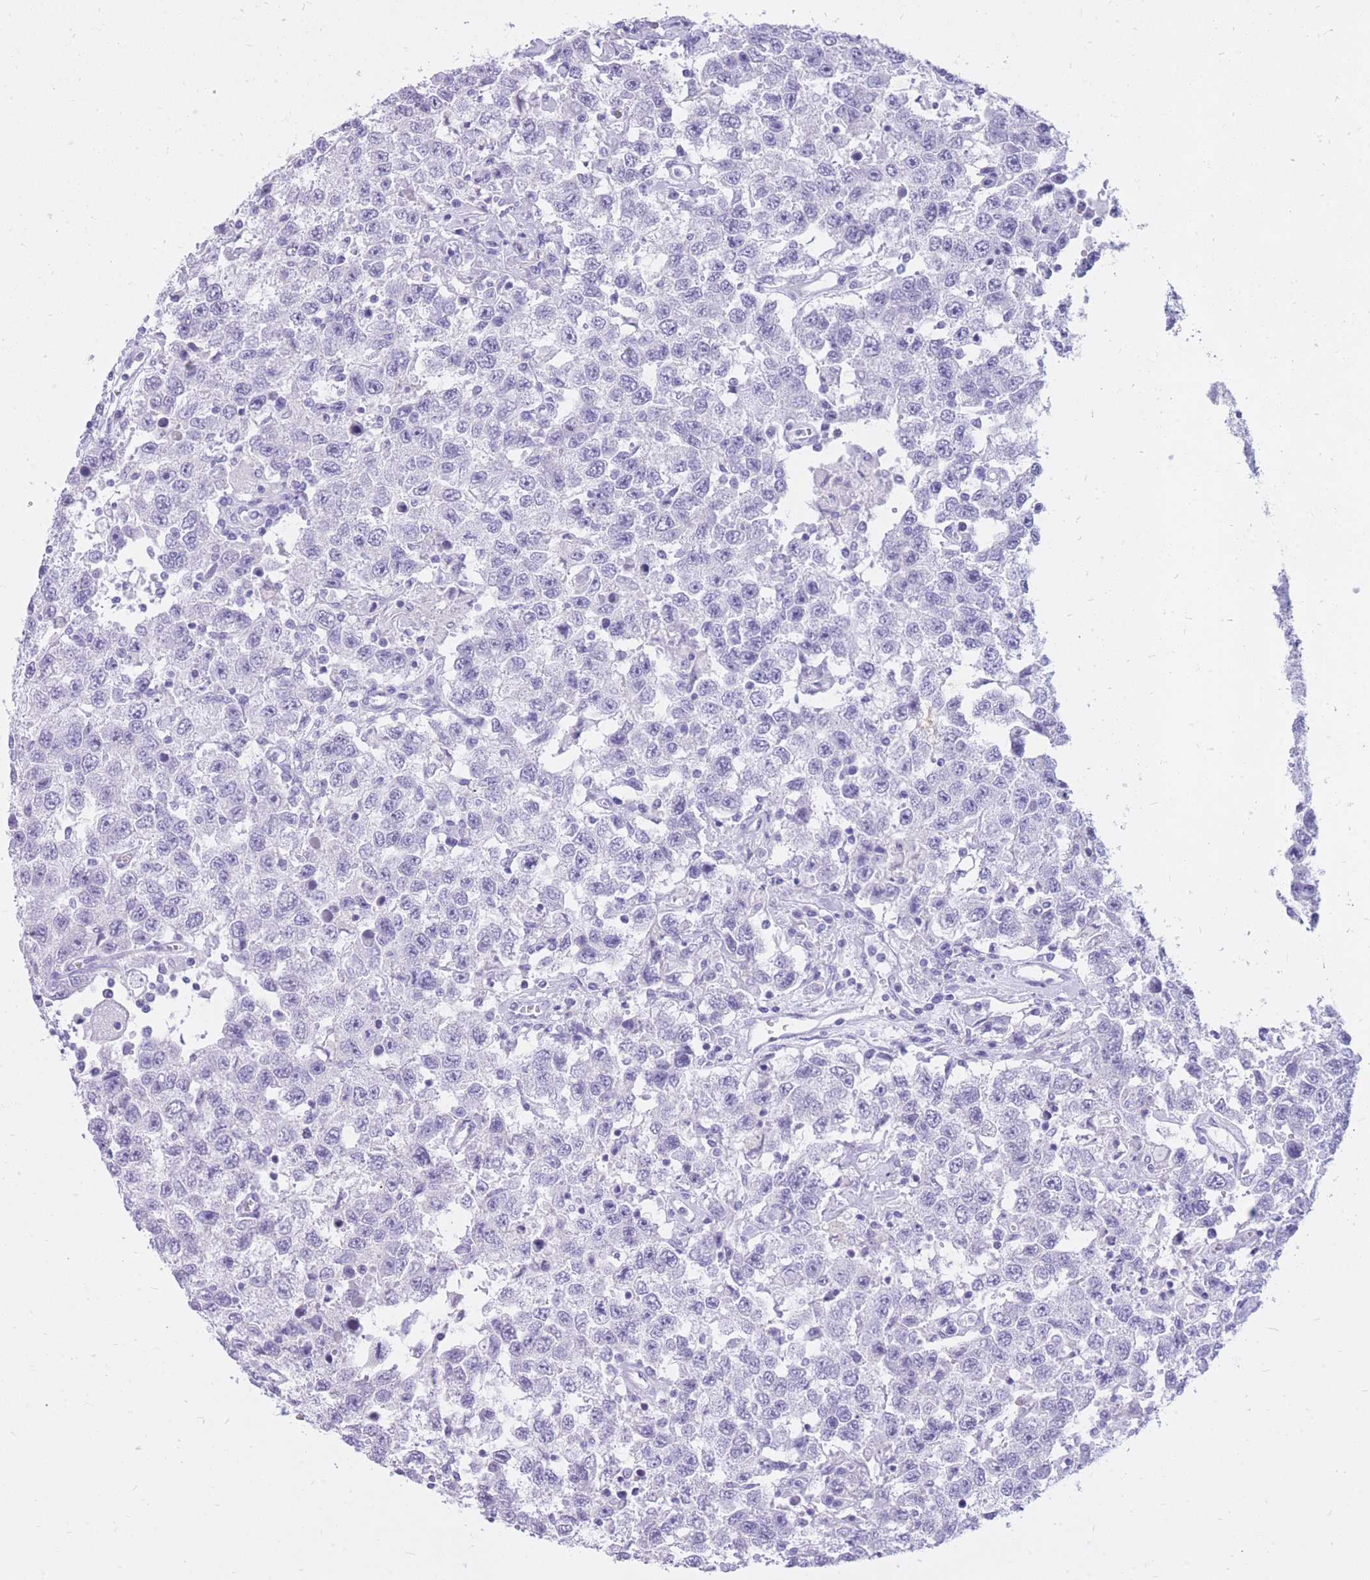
{"staining": {"intensity": "negative", "quantity": "none", "location": "none"}, "tissue": "testis cancer", "cell_type": "Tumor cells", "image_type": "cancer", "snomed": [{"axis": "morphology", "description": "Seminoma, NOS"}, {"axis": "topography", "description": "Testis"}], "caption": "Immunohistochemistry (IHC) of testis cancer reveals no positivity in tumor cells.", "gene": "CYP21A2", "patient": {"sex": "male", "age": 41}}